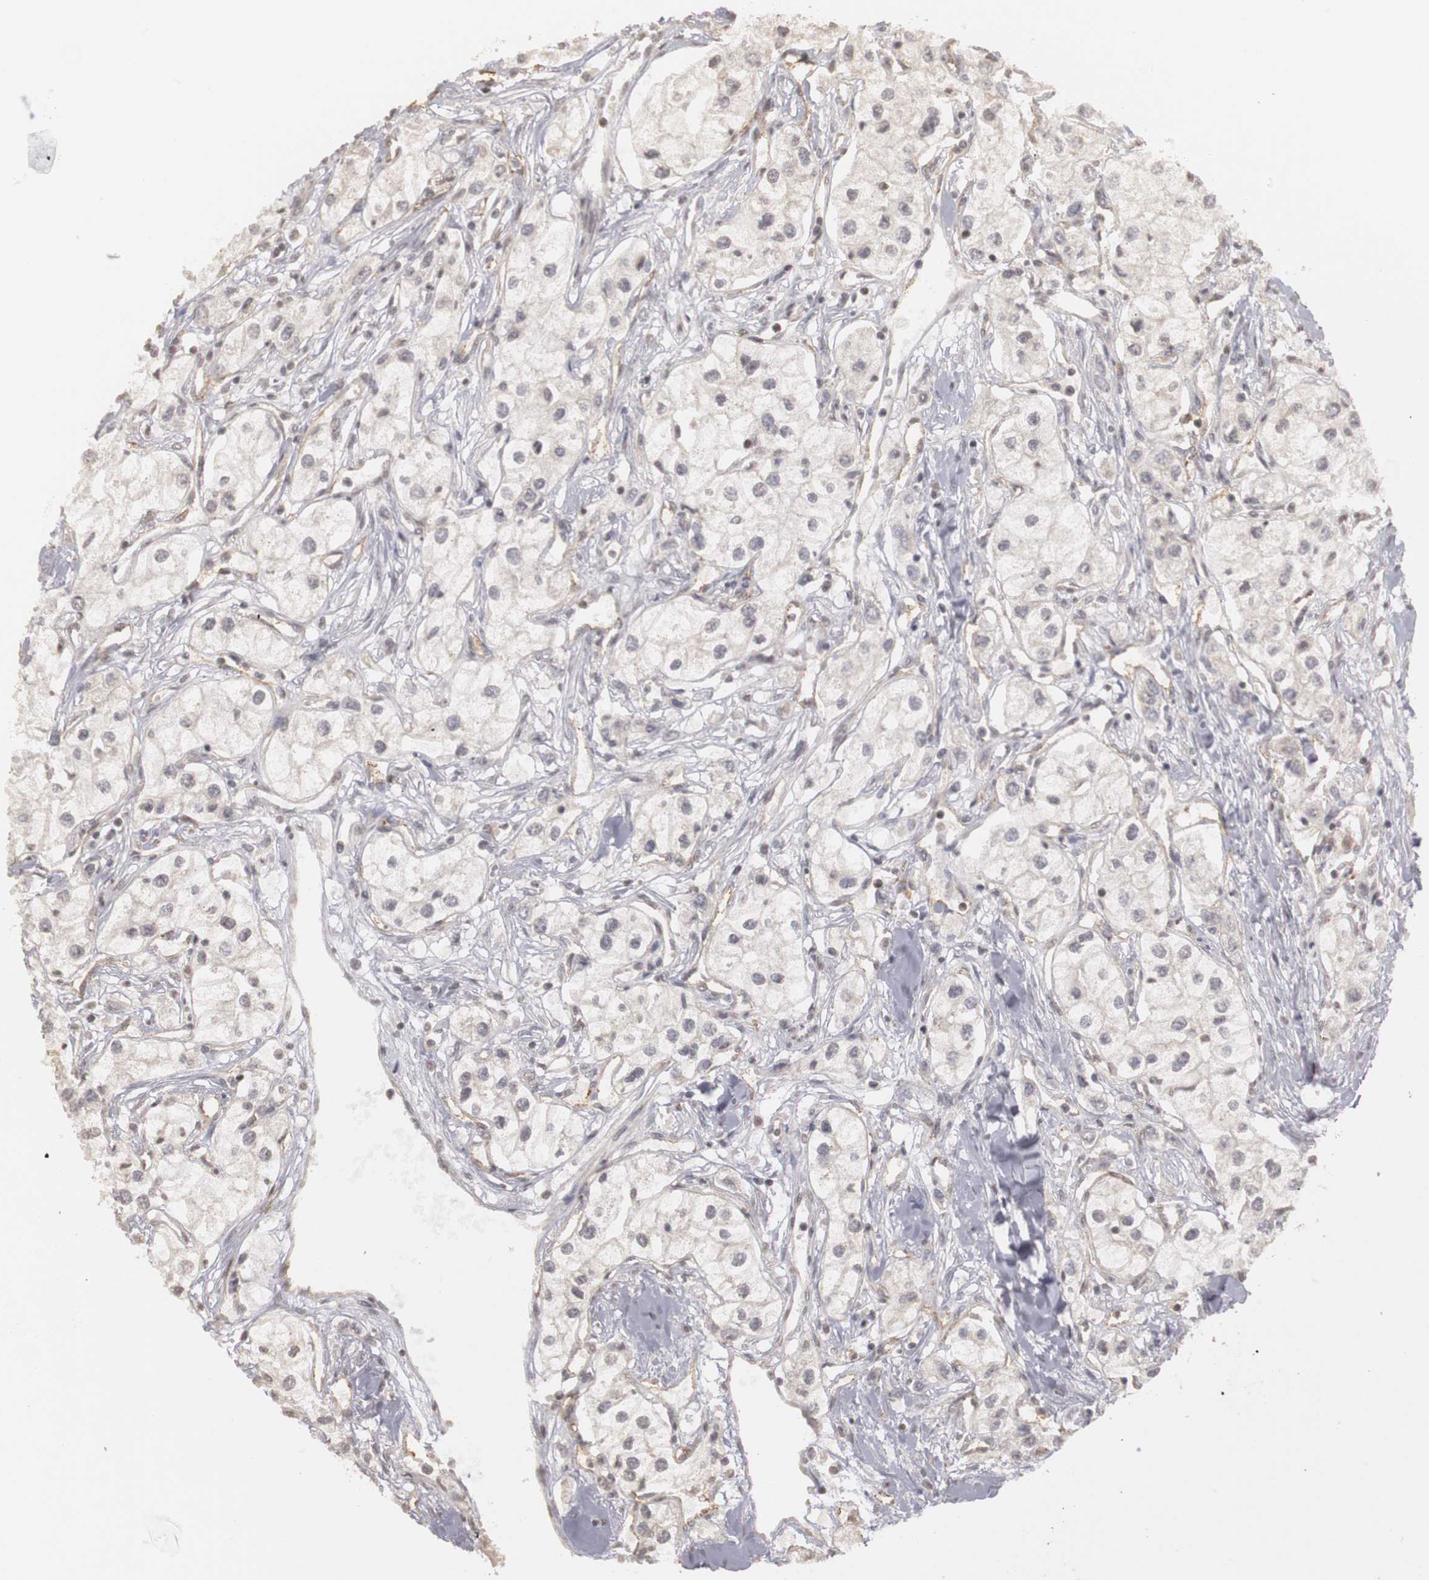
{"staining": {"intensity": "weak", "quantity": "25%-75%", "location": "cytoplasmic/membranous,nuclear"}, "tissue": "renal cancer", "cell_type": "Tumor cells", "image_type": "cancer", "snomed": [{"axis": "morphology", "description": "Adenocarcinoma, NOS"}, {"axis": "topography", "description": "Kidney"}], "caption": "Immunohistochemistry photomicrograph of neoplastic tissue: human renal adenocarcinoma stained using immunohistochemistry exhibits low levels of weak protein expression localized specifically in the cytoplasmic/membranous and nuclear of tumor cells, appearing as a cytoplasmic/membranous and nuclear brown color.", "gene": "PLEKHA1", "patient": {"sex": "male", "age": 57}}